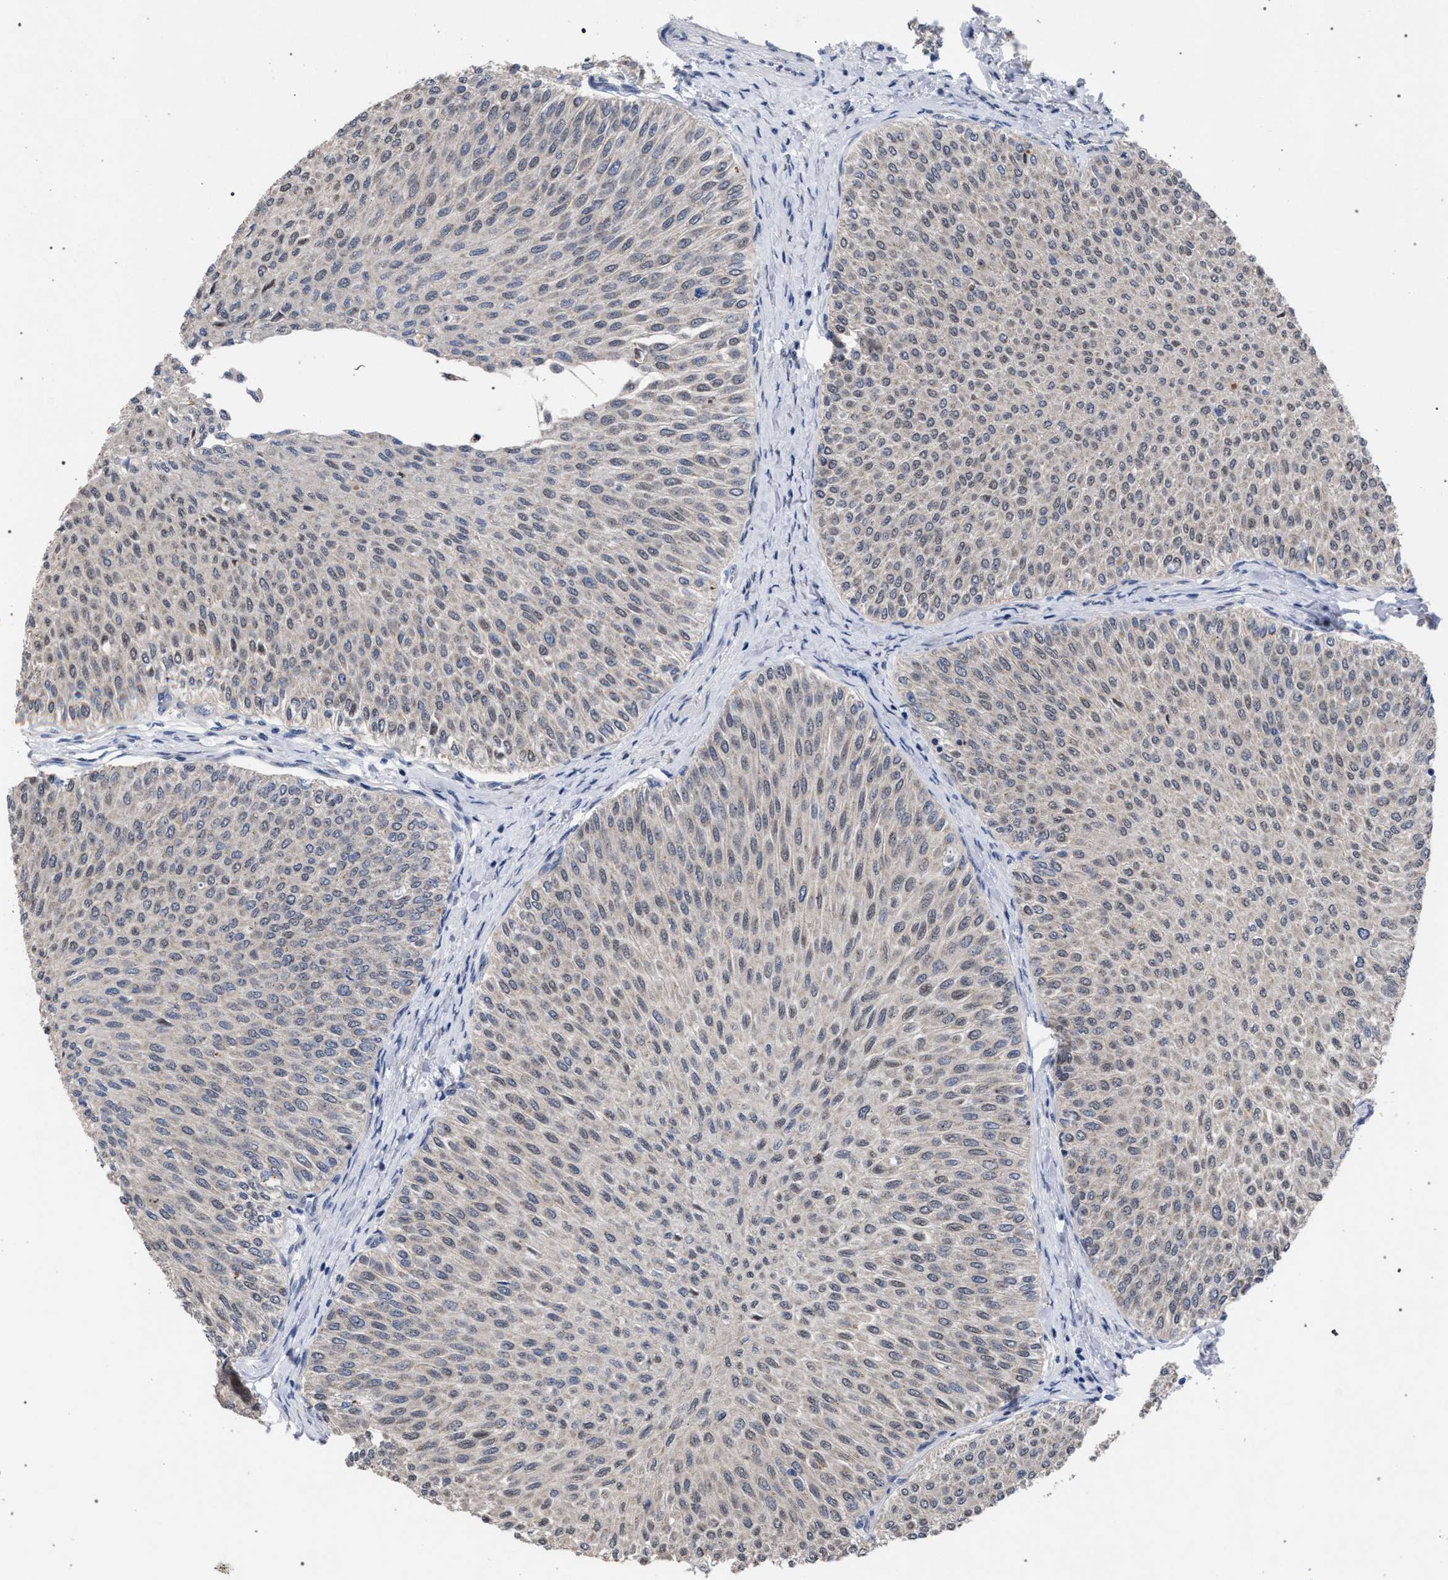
{"staining": {"intensity": "weak", "quantity": "<25%", "location": "cytoplasmic/membranous"}, "tissue": "urothelial cancer", "cell_type": "Tumor cells", "image_type": "cancer", "snomed": [{"axis": "morphology", "description": "Urothelial carcinoma, Low grade"}, {"axis": "topography", "description": "Urinary bladder"}], "caption": "Protein analysis of urothelial cancer exhibits no significant positivity in tumor cells.", "gene": "GOLGA2", "patient": {"sex": "male", "age": 78}}